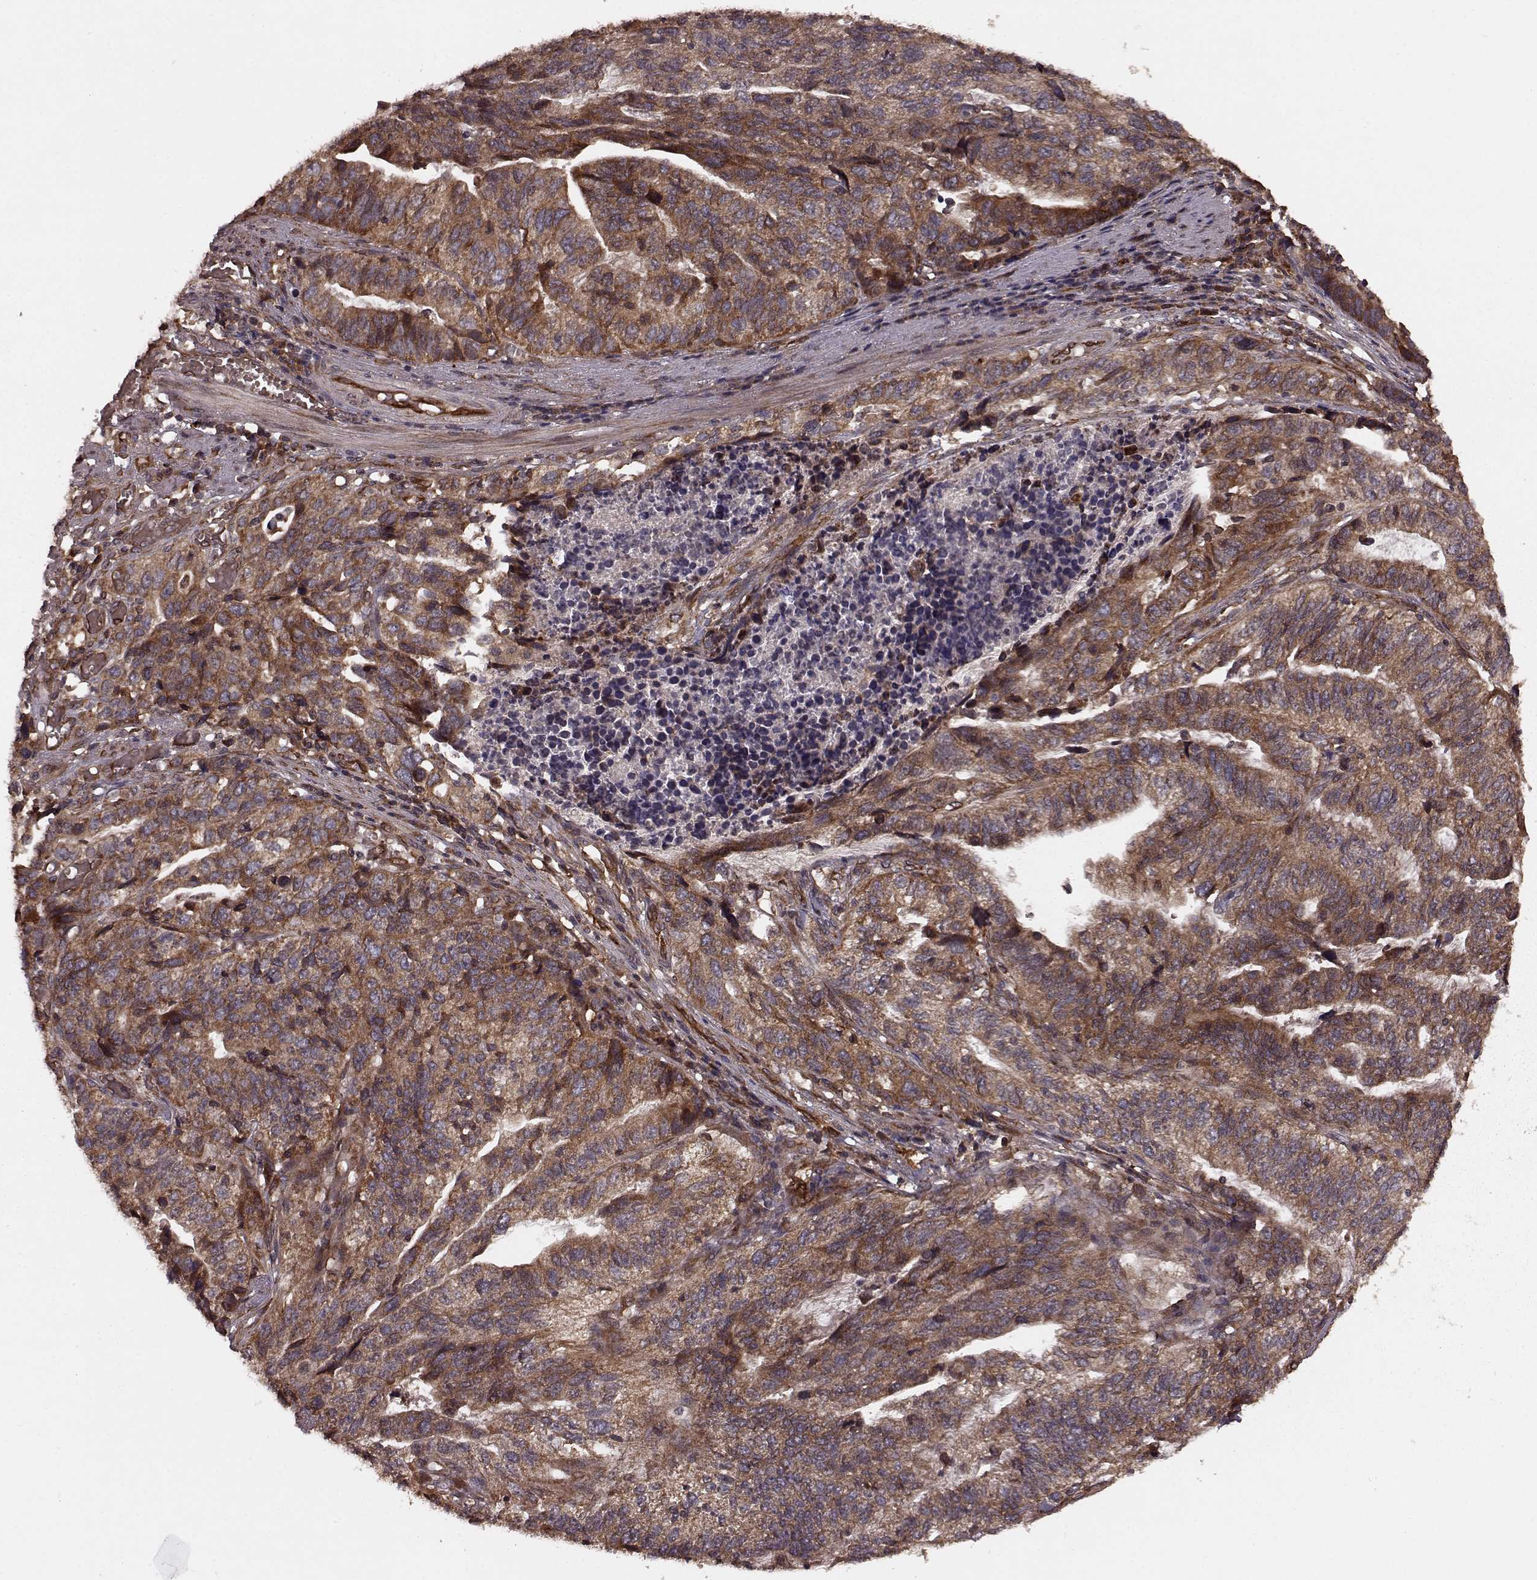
{"staining": {"intensity": "strong", "quantity": ">75%", "location": "cytoplasmic/membranous"}, "tissue": "stomach cancer", "cell_type": "Tumor cells", "image_type": "cancer", "snomed": [{"axis": "morphology", "description": "Adenocarcinoma, NOS"}, {"axis": "topography", "description": "Stomach, upper"}], "caption": "DAB (3,3'-diaminobenzidine) immunohistochemical staining of stomach adenocarcinoma demonstrates strong cytoplasmic/membranous protein staining in approximately >75% of tumor cells.", "gene": "AGPAT1", "patient": {"sex": "female", "age": 67}}